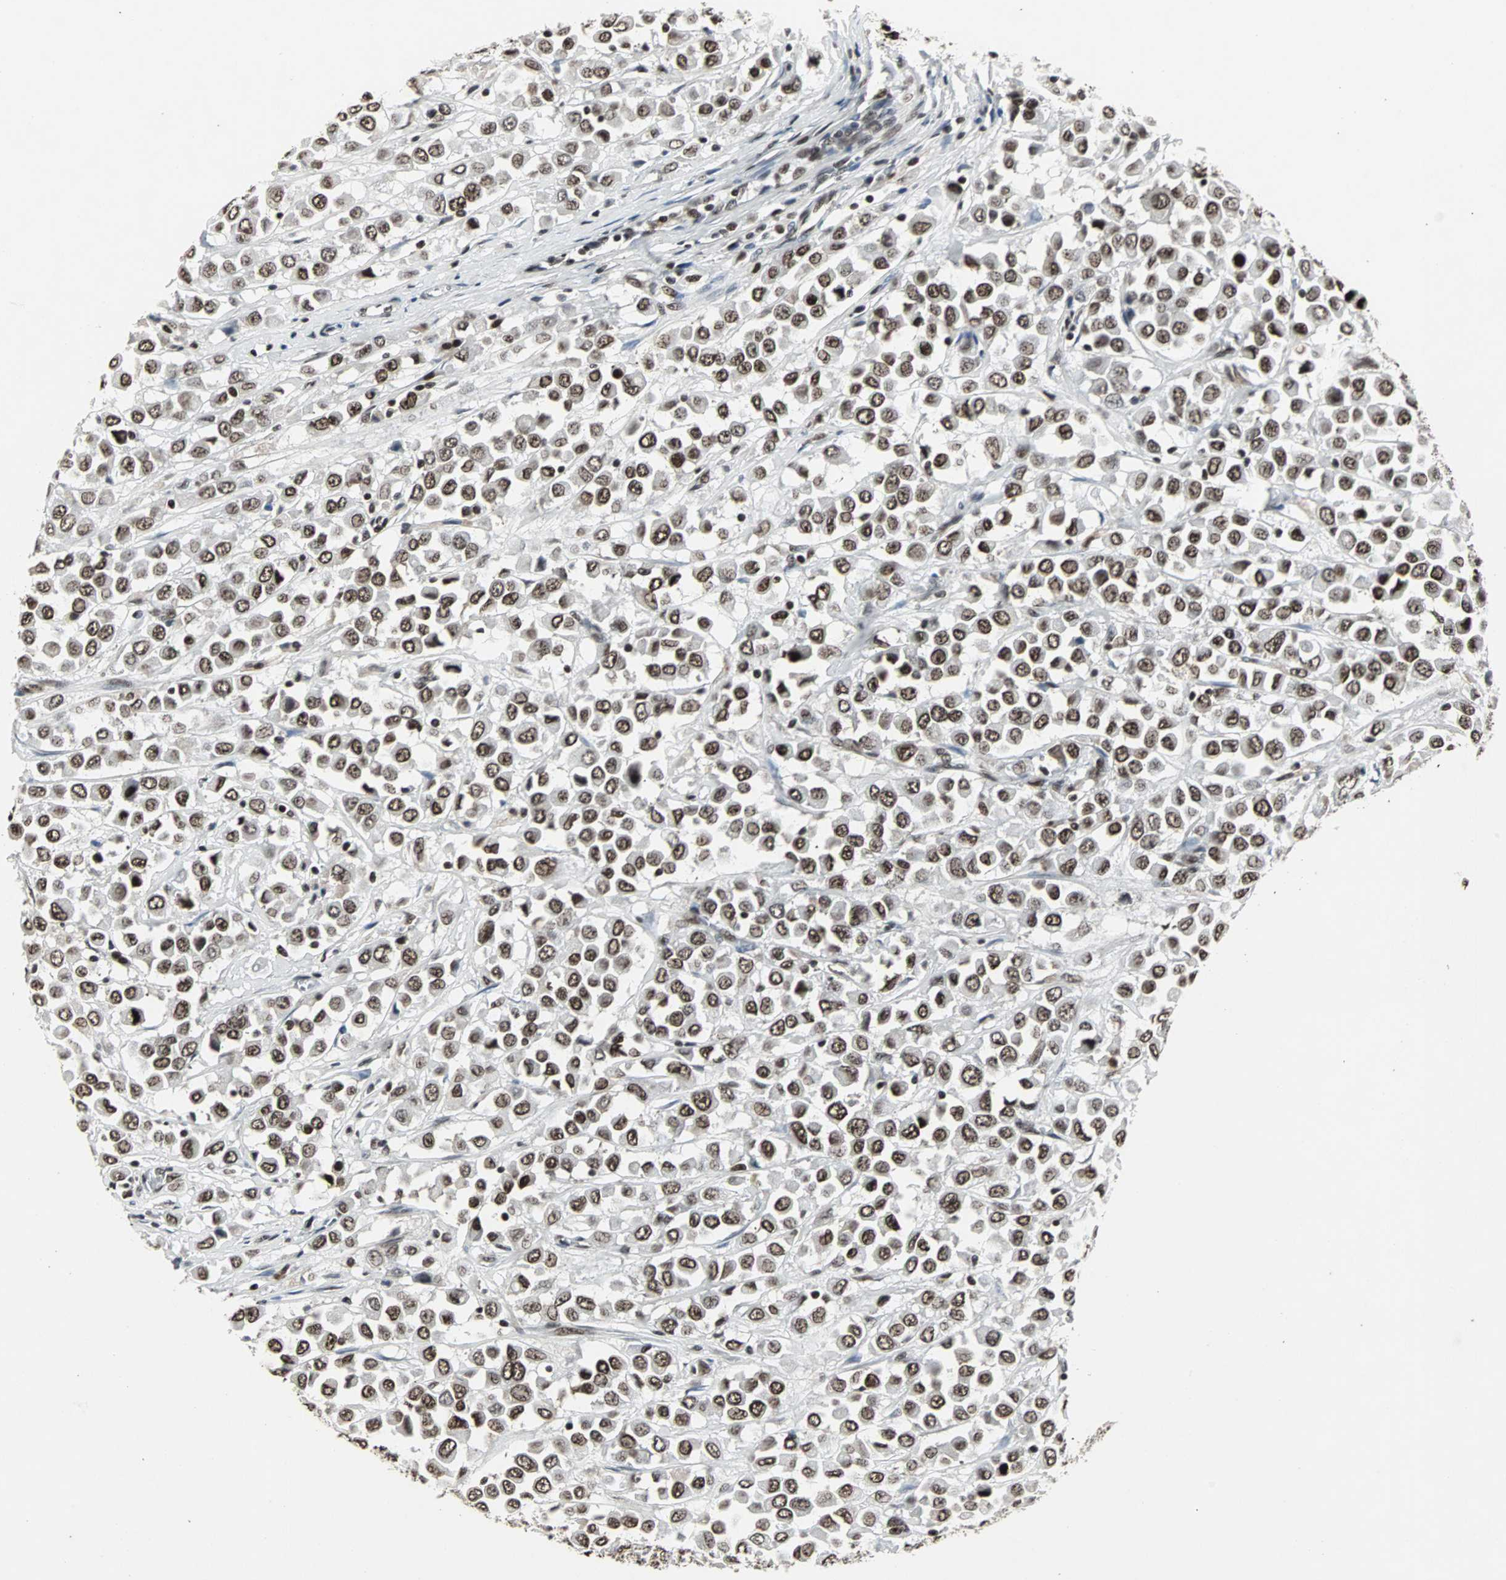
{"staining": {"intensity": "strong", "quantity": ">75%", "location": "nuclear"}, "tissue": "breast cancer", "cell_type": "Tumor cells", "image_type": "cancer", "snomed": [{"axis": "morphology", "description": "Duct carcinoma"}, {"axis": "topography", "description": "Breast"}], "caption": "This histopathology image displays immunohistochemistry staining of invasive ductal carcinoma (breast), with high strong nuclear positivity in approximately >75% of tumor cells.", "gene": "PNKP", "patient": {"sex": "female", "age": 61}}